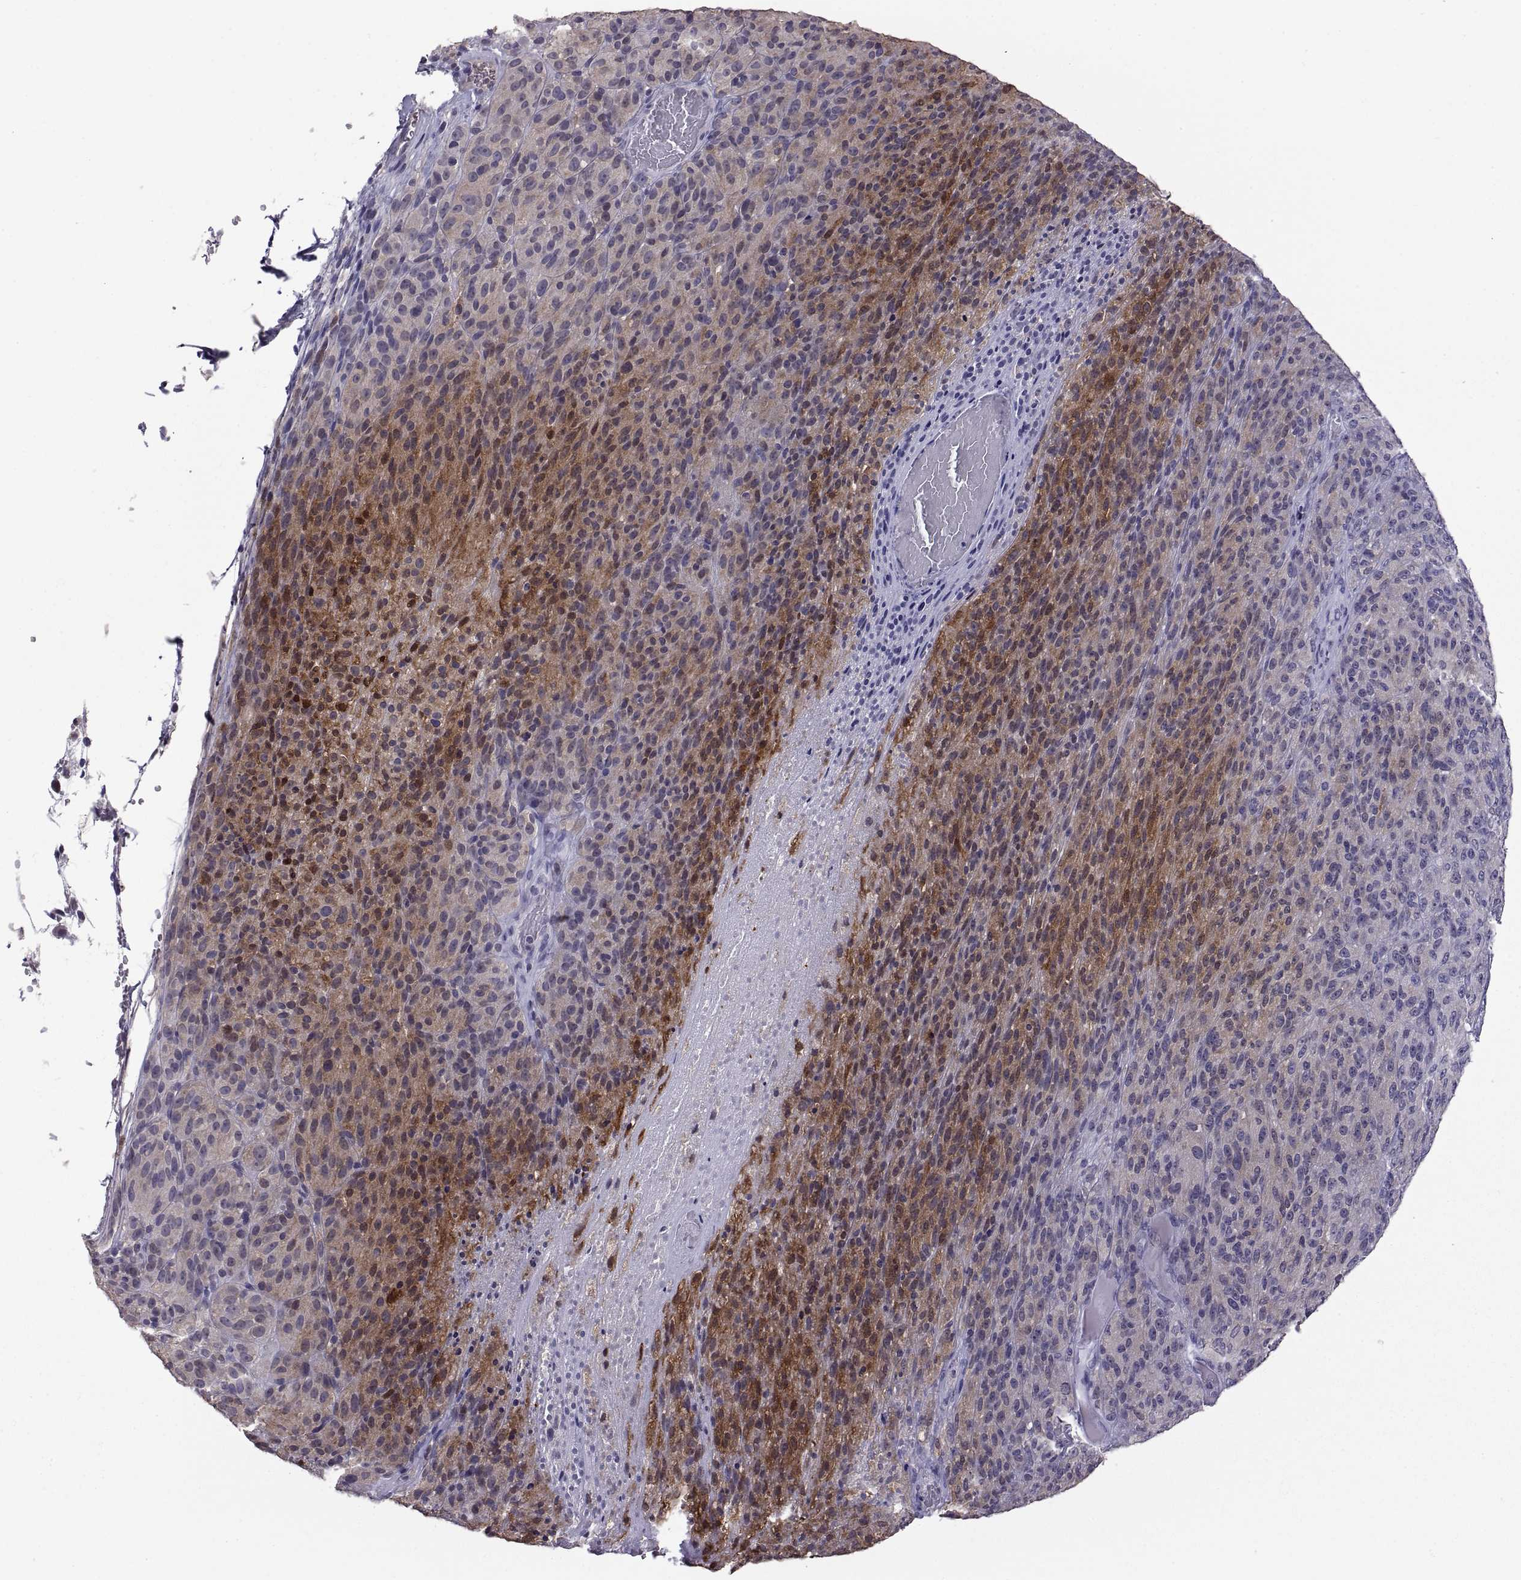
{"staining": {"intensity": "negative", "quantity": "none", "location": "none"}, "tissue": "melanoma", "cell_type": "Tumor cells", "image_type": "cancer", "snomed": [{"axis": "morphology", "description": "Malignant melanoma, Metastatic site"}, {"axis": "topography", "description": "Brain"}], "caption": "Immunohistochemistry (IHC) histopathology image of neoplastic tissue: melanoma stained with DAB reveals no significant protein staining in tumor cells.", "gene": "FGF9", "patient": {"sex": "female", "age": 56}}